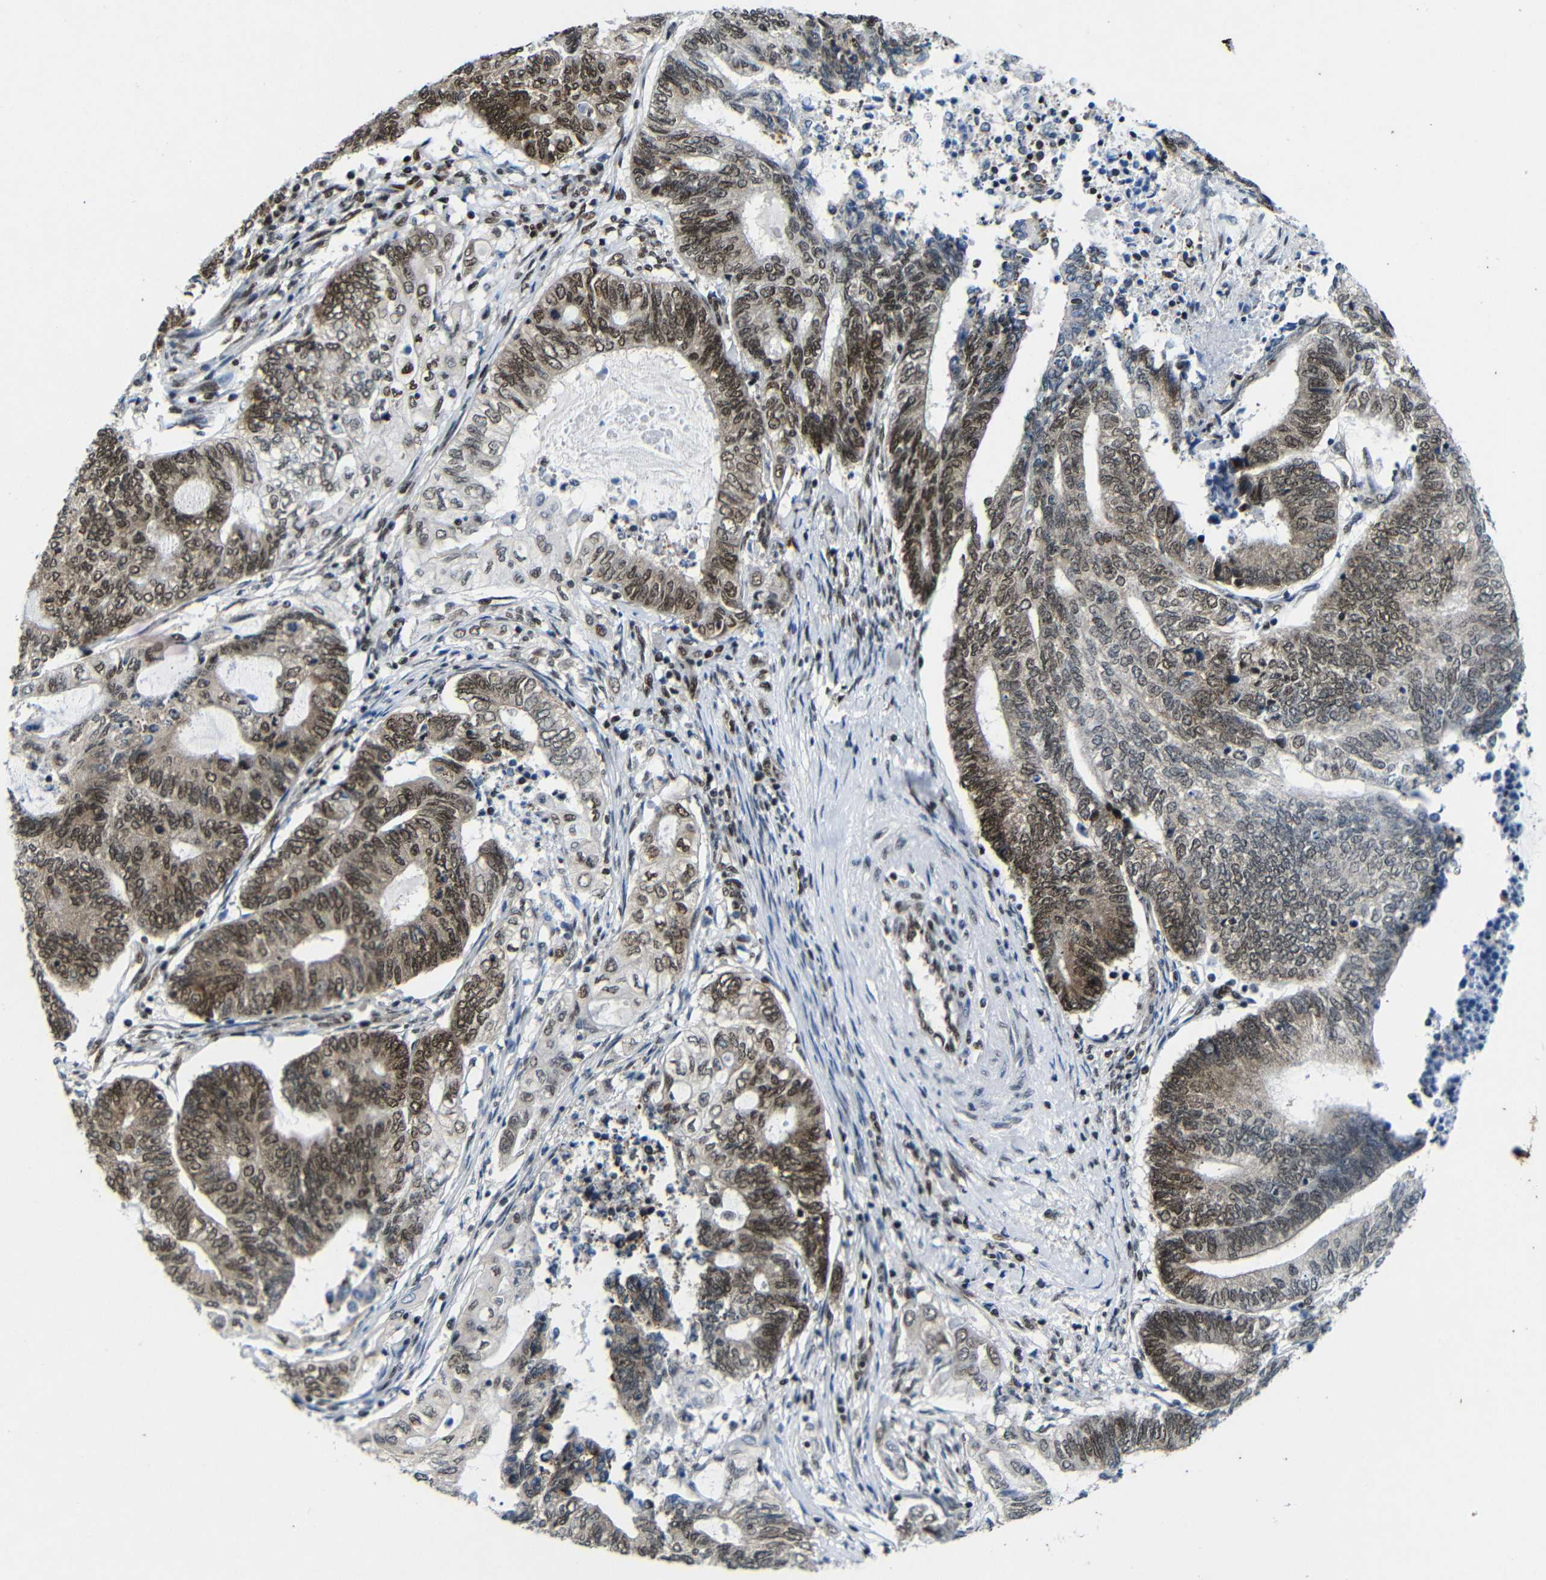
{"staining": {"intensity": "moderate", "quantity": "25%-75%", "location": "nuclear"}, "tissue": "endometrial cancer", "cell_type": "Tumor cells", "image_type": "cancer", "snomed": [{"axis": "morphology", "description": "Adenocarcinoma, NOS"}, {"axis": "topography", "description": "Uterus"}, {"axis": "topography", "description": "Endometrium"}], "caption": "Immunohistochemistry (IHC) image of neoplastic tissue: human endometrial cancer (adenocarcinoma) stained using immunohistochemistry exhibits medium levels of moderate protein expression localized specifically in the nuclear of tumor cells, appearing as a nuclear brown color.", "gene": "PTBP1", "patient": {"sex": "female", "age": 70}}